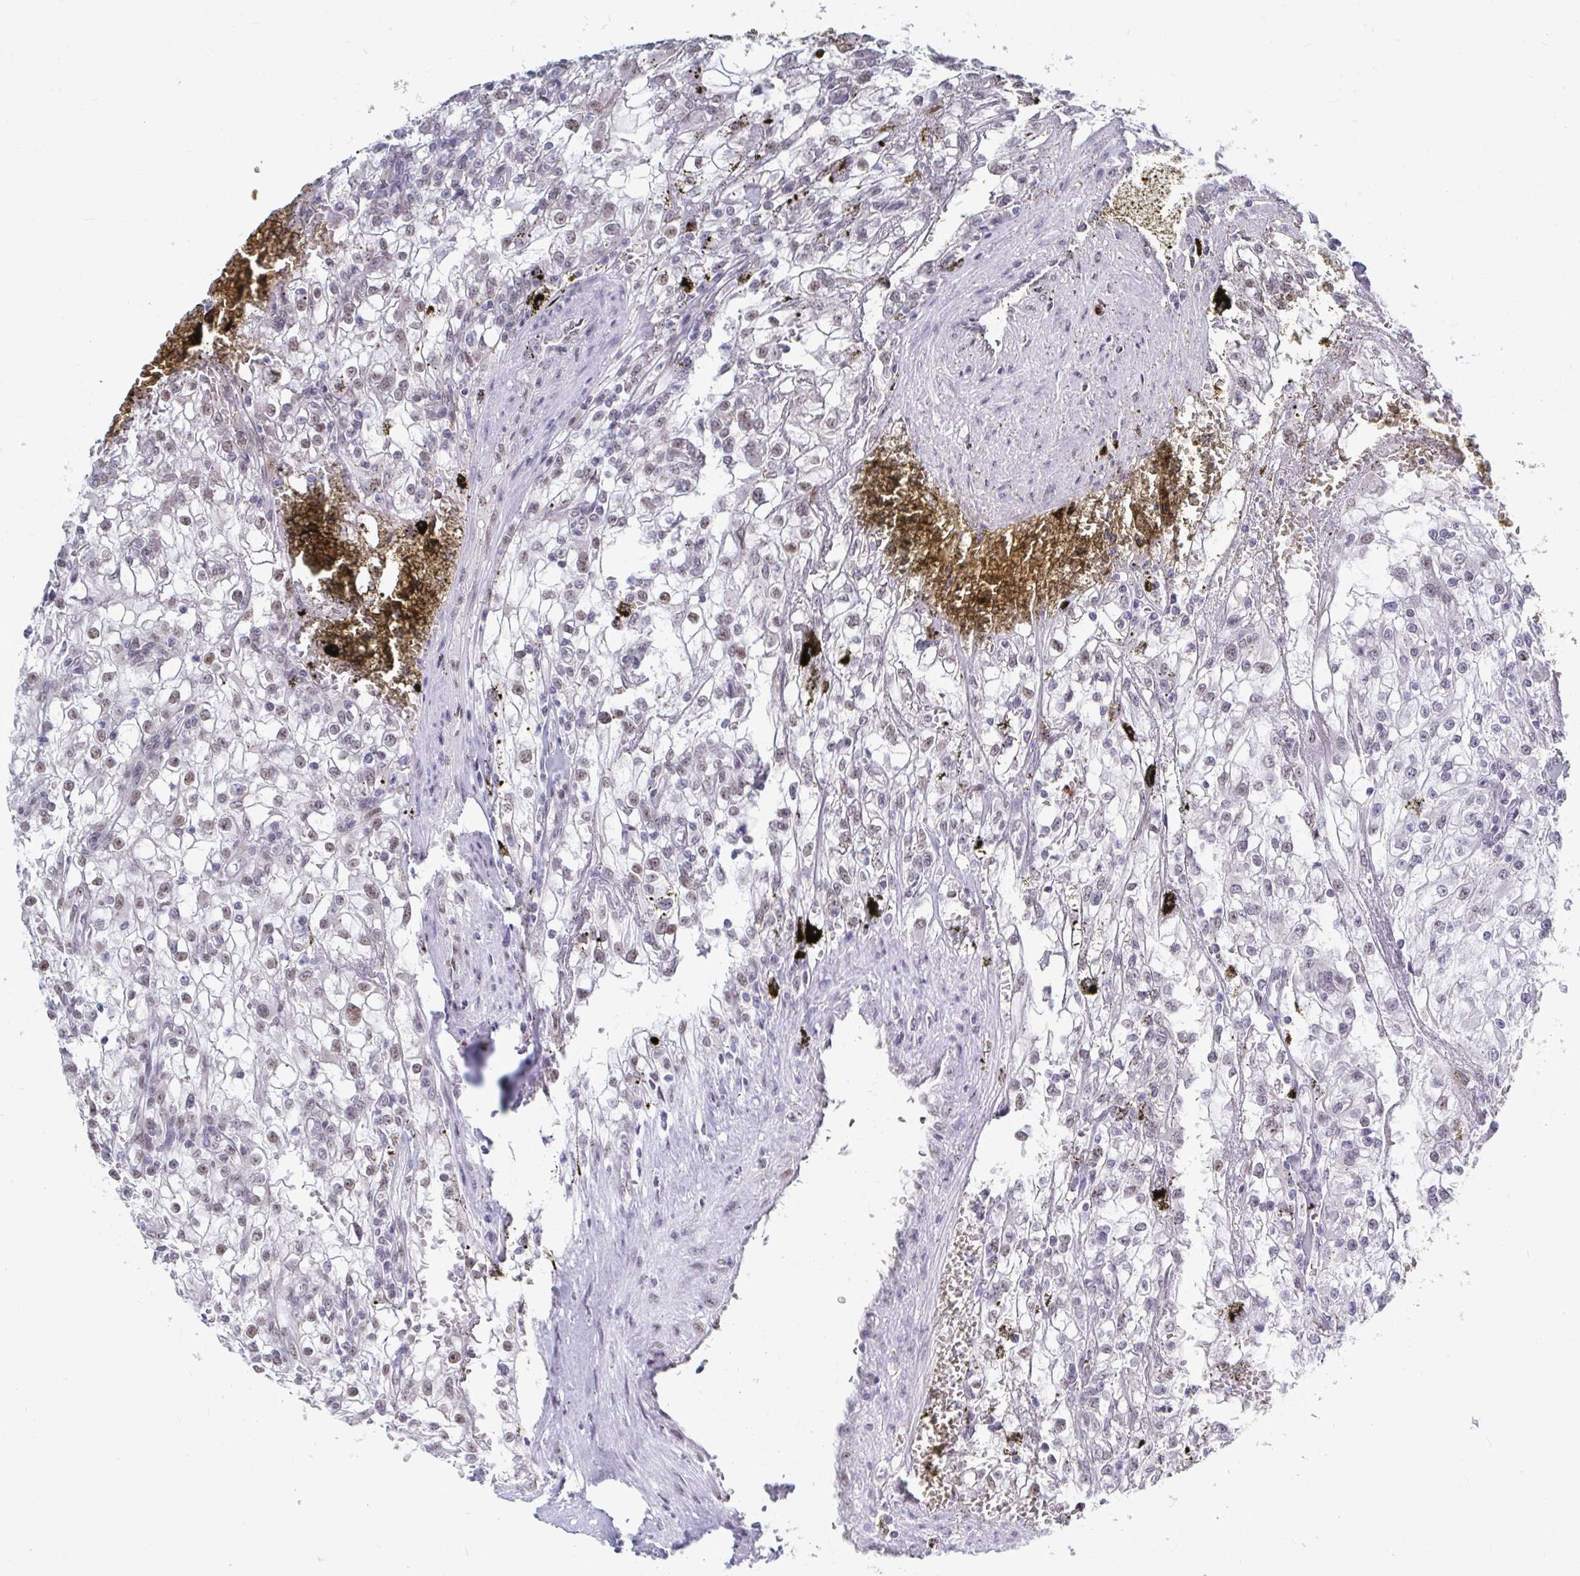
{"staining": {"intensity": "weak", "quantity": "25%-75%", "location": "nuclear"}, "tissue": "renal cancer", "cell_type": "Tumor cells", "image_type": "cancer", "snomed": [{"axis": "morphology", "description": "Adenocarcinoma, NOS"}, {"axis": "topography", "description": "Kidney"}], "caption": "Renal adenocarcinoma stained with a protein marker demonstrates weak staining in tumor cells.", "gene": "TRIP12", "patient": {"sex": "female", "age": 74}}